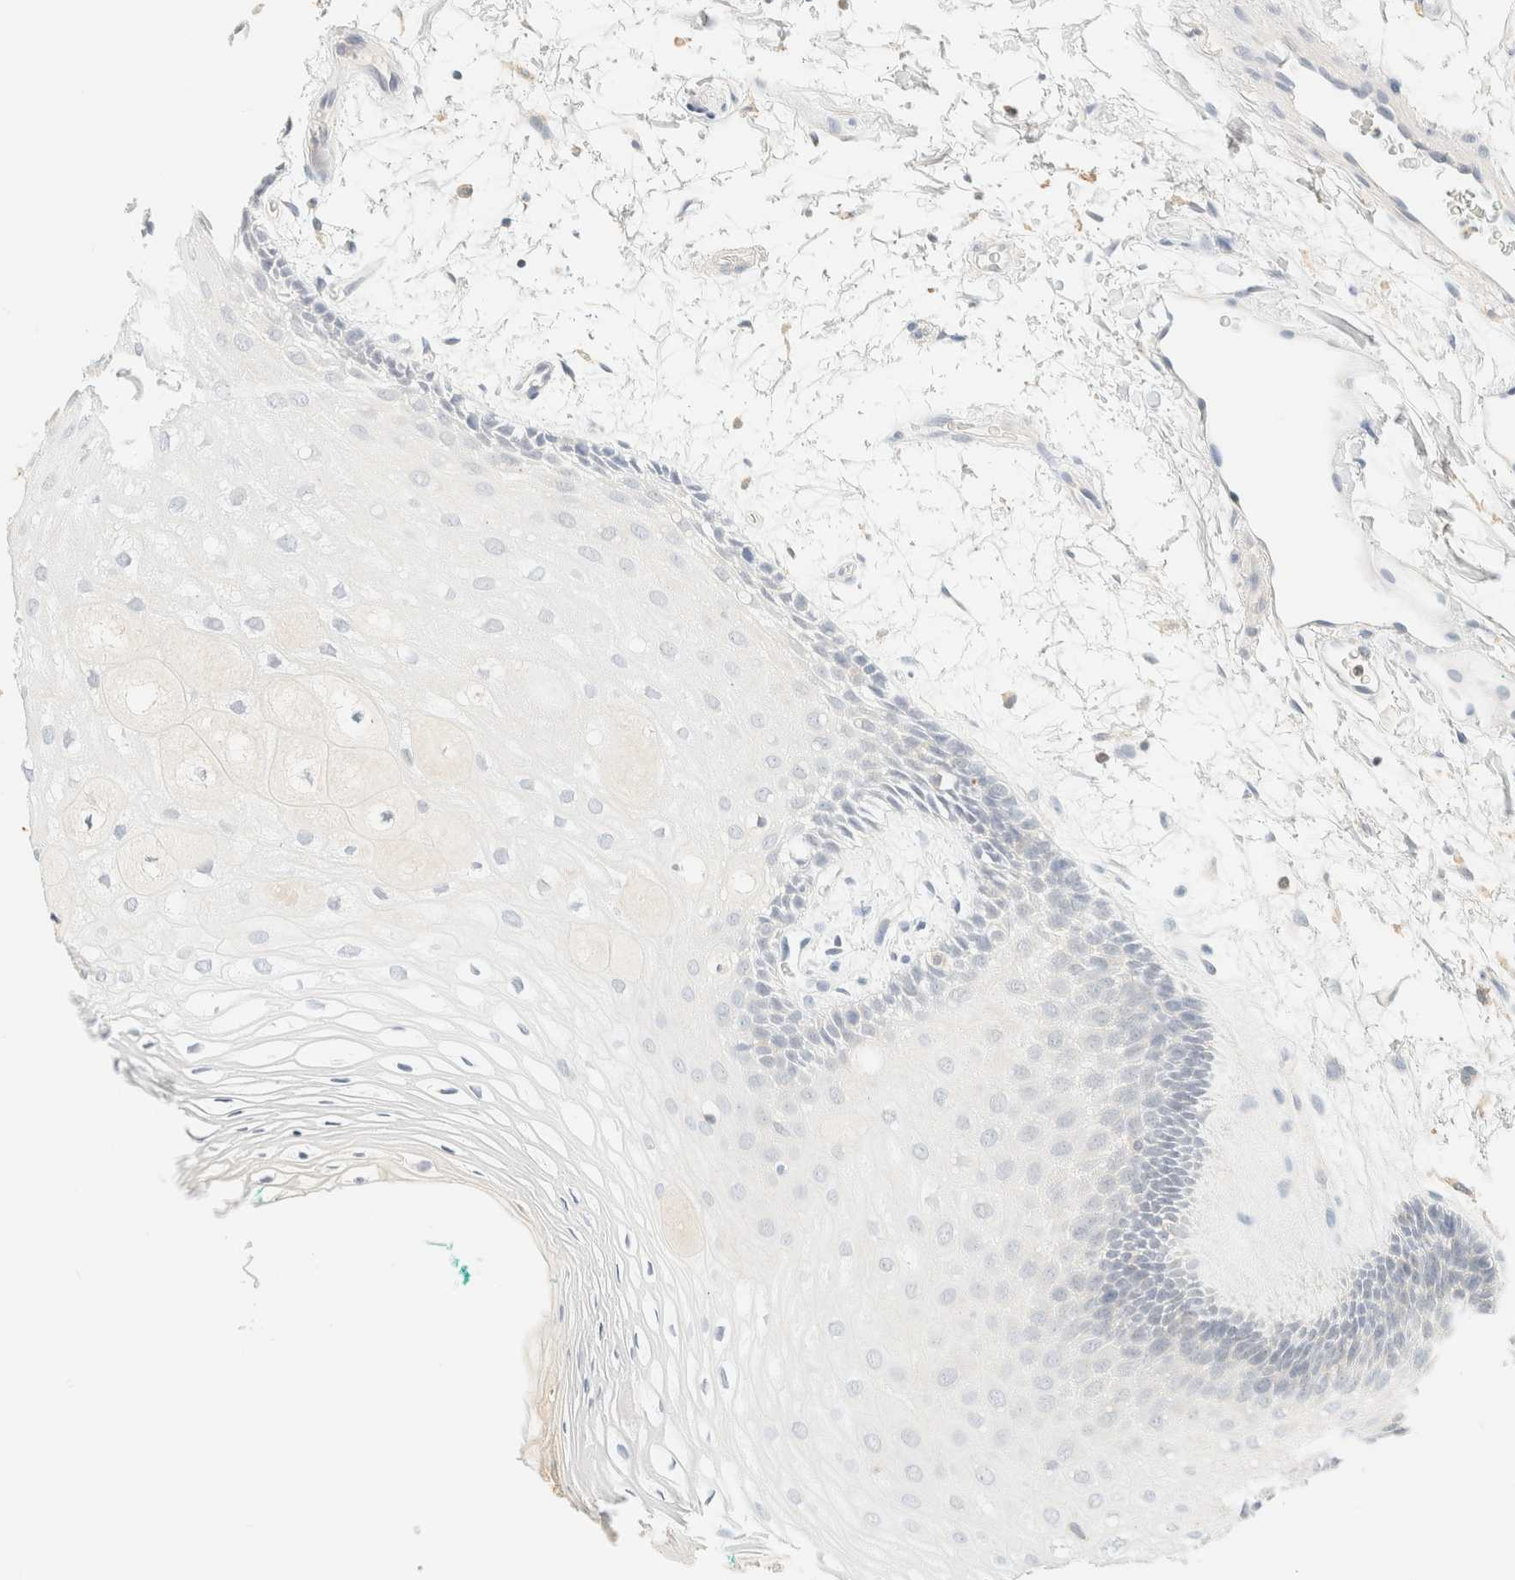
{"staining": {"intensity": "negative", "quantity": "none", "location": "none"}, "tissue": "oral mucosa", "cell_type": "Squamous epithelial cells", "image_type": "normal", "snomed": [{"axis": "morphology", "description": "Normal tissue, NOS"}, {"axis": "topography", "description": "Skeletal muscle"}, {"axis": "topography", "description": "Oral tissue"}, {"axis": "topography", "description": "Peripheral nerve tissue"}], "caption": "An image of oral mucosa stained for a protein exhibits no brown staining in squamous epithelial cells.", "gene": "TIMD4", "patient": {"sex": "female", "age": 84}}